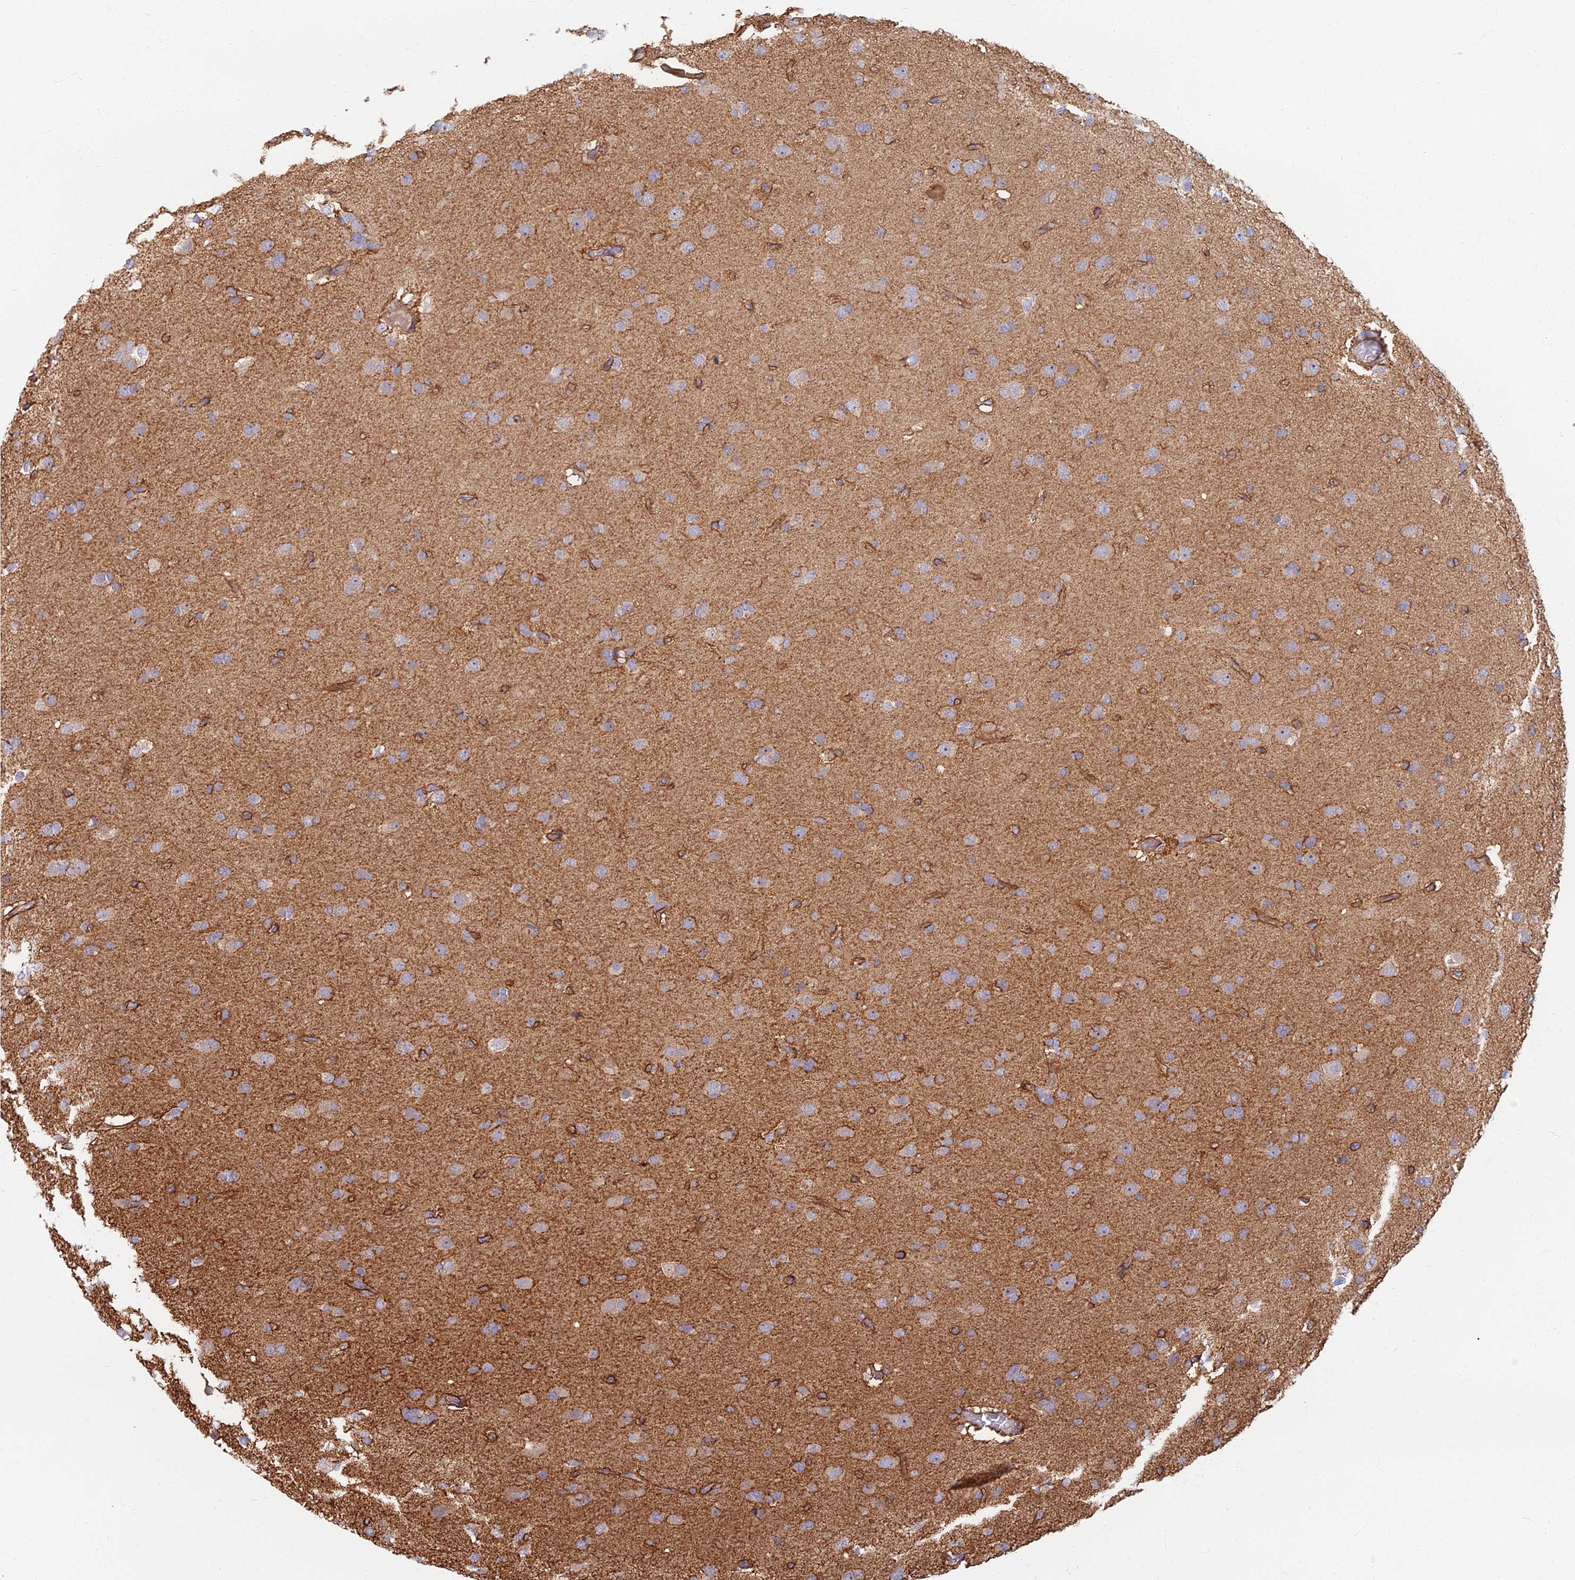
{"staining": {"intensity": "negative", "quantity": "none", "location": "none"}, "tissue": "glioma", "cell_type": "Tumor cells", "image_type": "cancer", "snomed": [{"axis": "morphology", "description": "Glioma, malignant, Low grade"}, {"axis": "topography", "description": "Brain"}], "caption": "Protein analysis of malignant glioma (low-grade) displays no significant expression in tumor cells.", "gene": "C15orf40", "patient": {"sex": "male", "age": 65}}